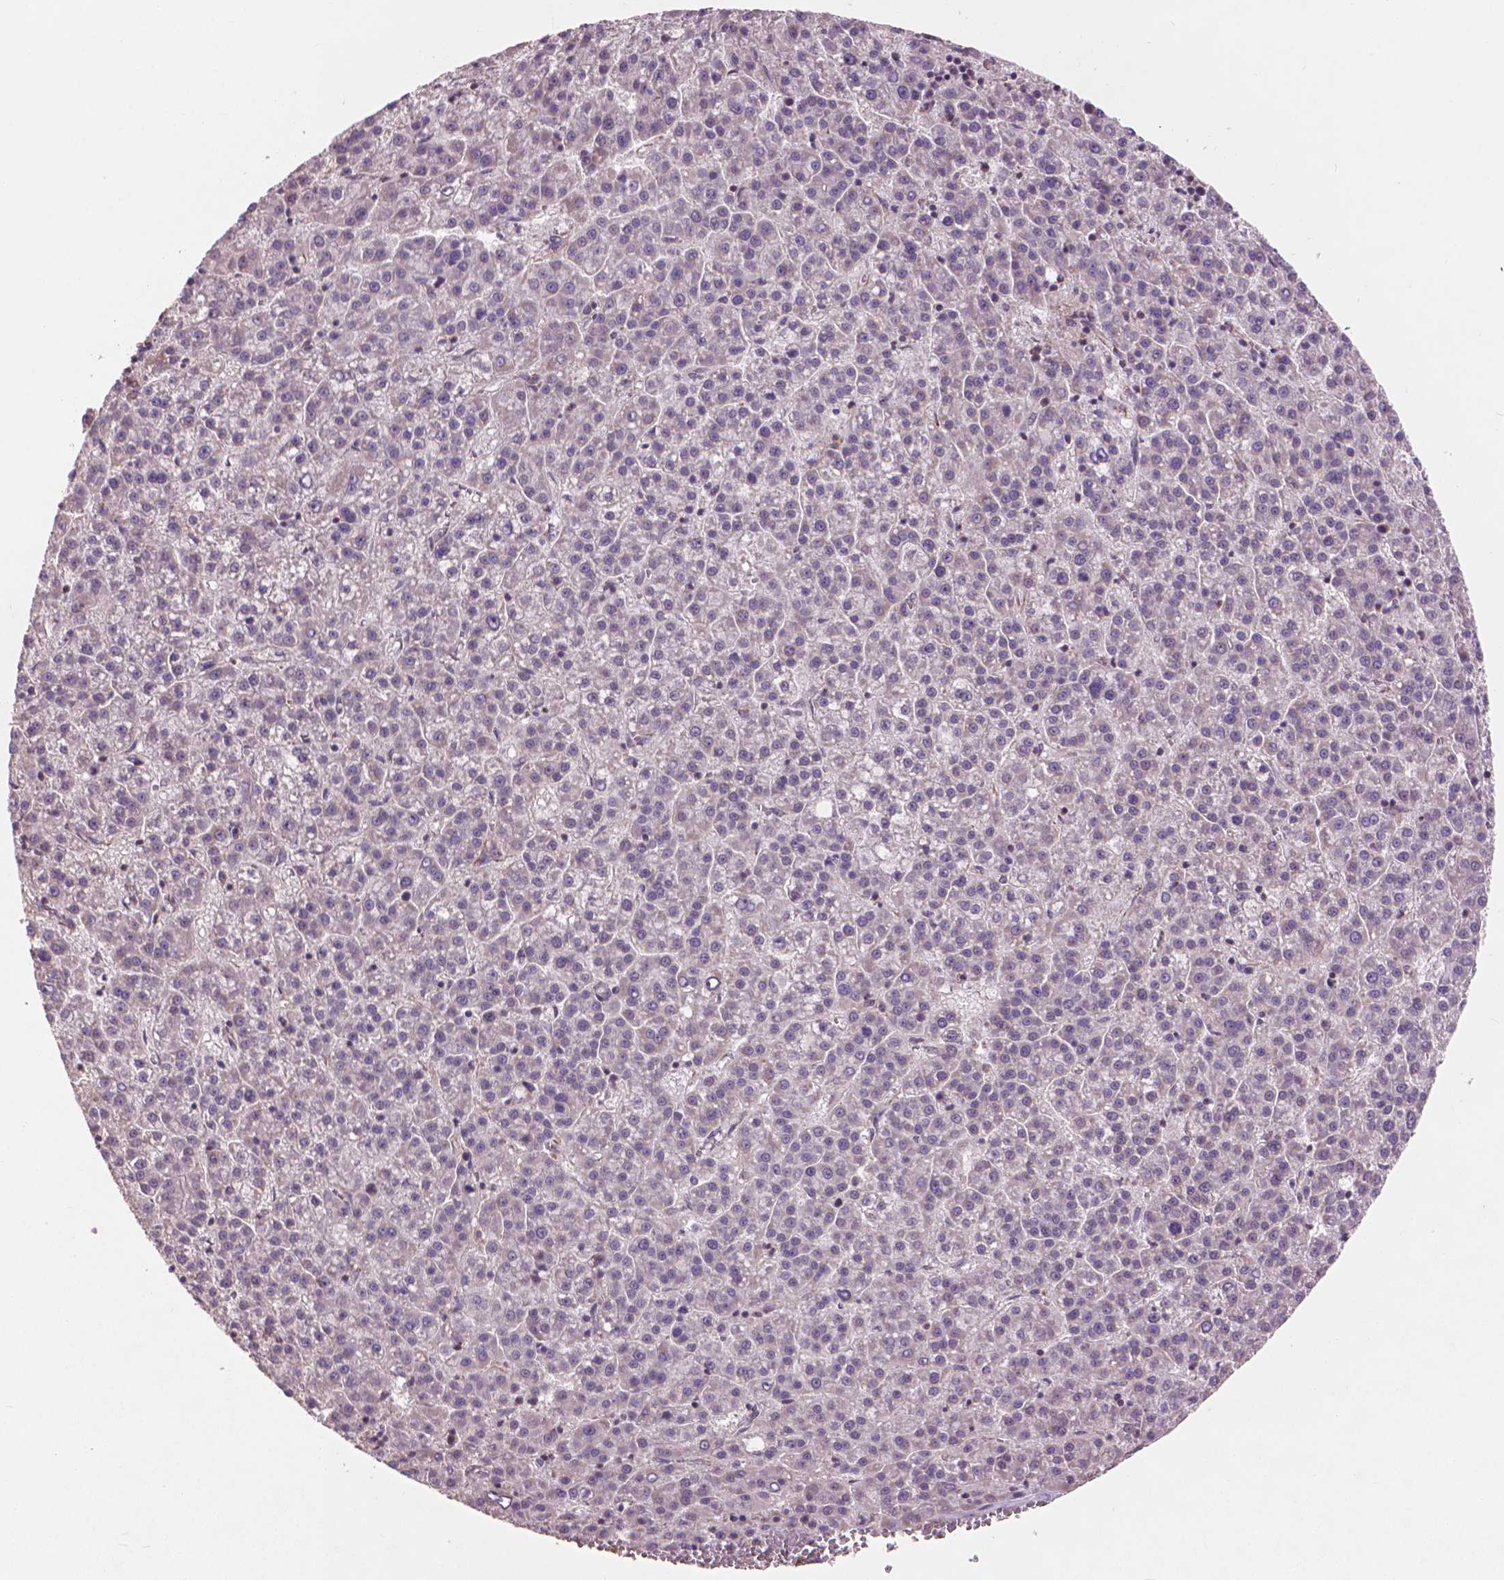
{"staining": {"intensity": "negative", "quantity": "none", "location": "none"}, "tissue": "liver cancer", "cell_type": "Tumor cells", "image_type": "cancer", "snomed": [{"axis": "morphology", "description": "Carcinoma, Hepatocellular, NOS"}, {"axis": "topography", "description": "Liver"}], "caption": "Image shows no protein expression in tumor cells of liver cancer (hepatocellular carcinoma) tissue. The staining is performed using DAB (3,3'-diaminobenzidine) brown chromogen with nuclei counter-stained in using hematoxylin.", "gene": "NLRX1", "patient": {"sex": "female", "age": 58}}